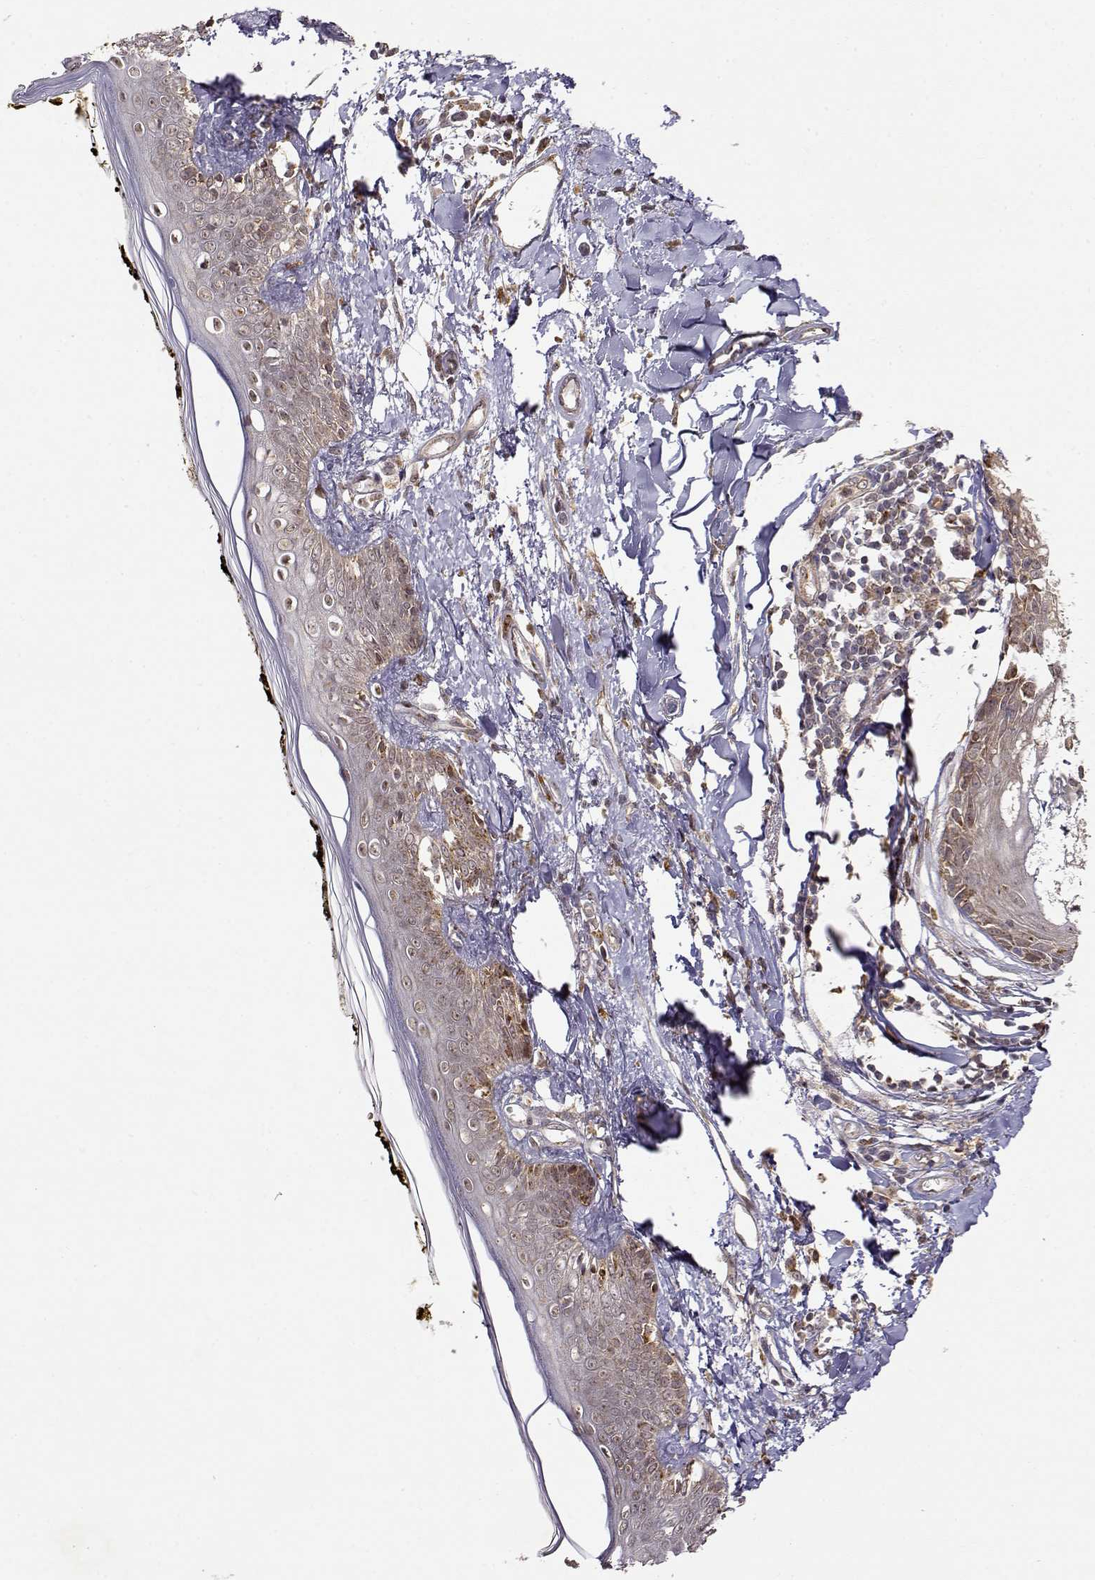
{"staining": {"intensity": "weak", "quantity": "<25%", "location": "nuclear"}, "tissue": "skin", "cell_type": "Fibroblasts", "image_type": "normal", "snomed": [{"axis": "morphology", "description": "Normal tissue, NOS"}, {"axis": "topography", "description": "Skin"}], "caption": "High magnification brightfield microscopy of benign skin stained with DAB (brown) and counterstained with hematoxylin (blue): fibroblasts show no significant staining.", "gene": "RNF13", "patient": {"sex": "male", "age": 76}}